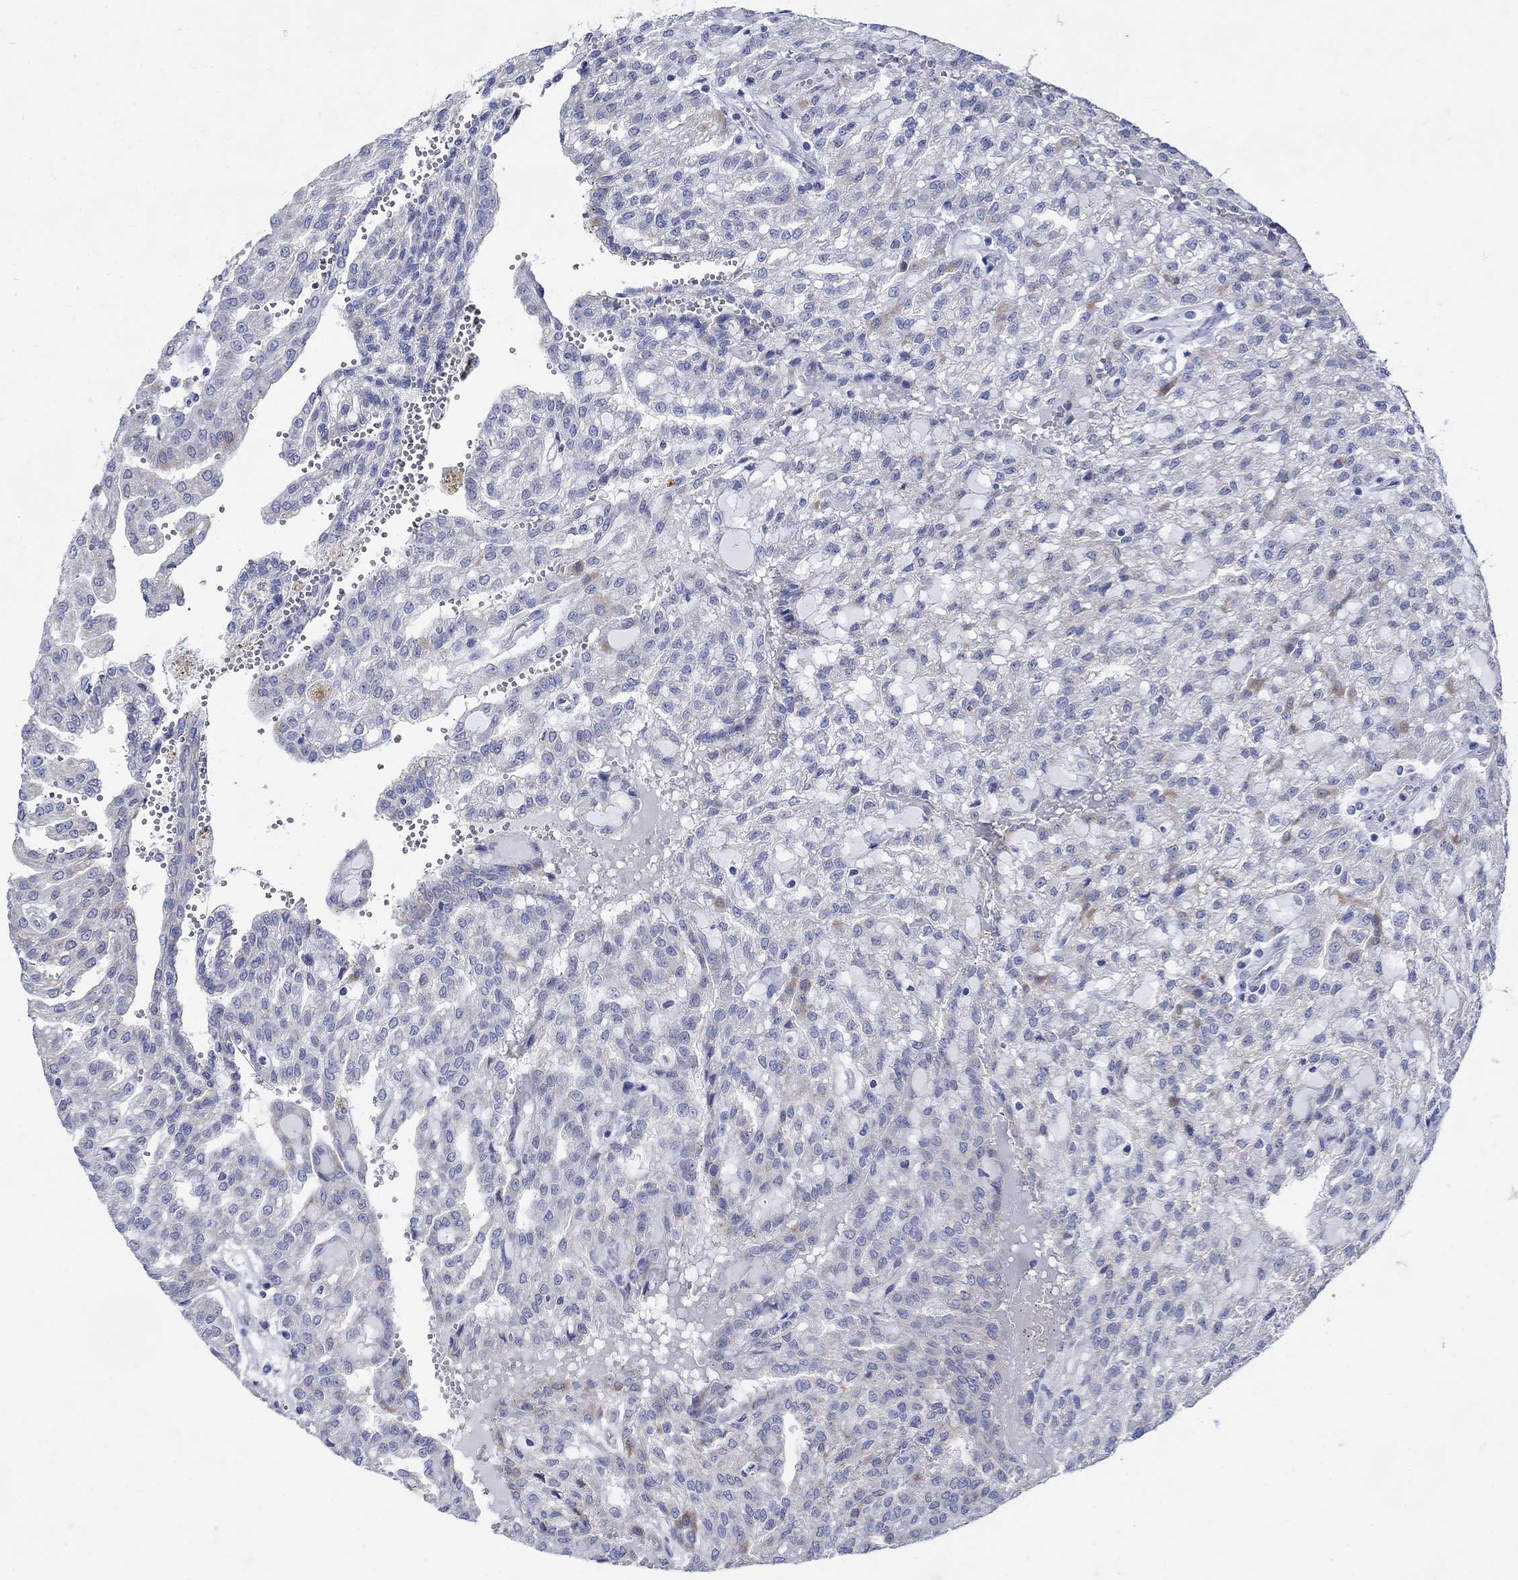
{"staining": {"intensity": "negative", "quantity": "none", "location": "none"}, "tissue": "renal cancer", "cell_type": "Tumor cells", "image_type": "cancer", "snomed": [{"axis": "morphology", "description": "Adenocarcinoma, NOS"}, {"axis": "topography", "description": "Kidney"}], "caption": "DAB immunohistochemical staining of adenocarcinoma (renal) exhibits no significant staining in tumor cells.", "gene": "ZDHHC14", "patient": {"sex": "male", "age": 63}}